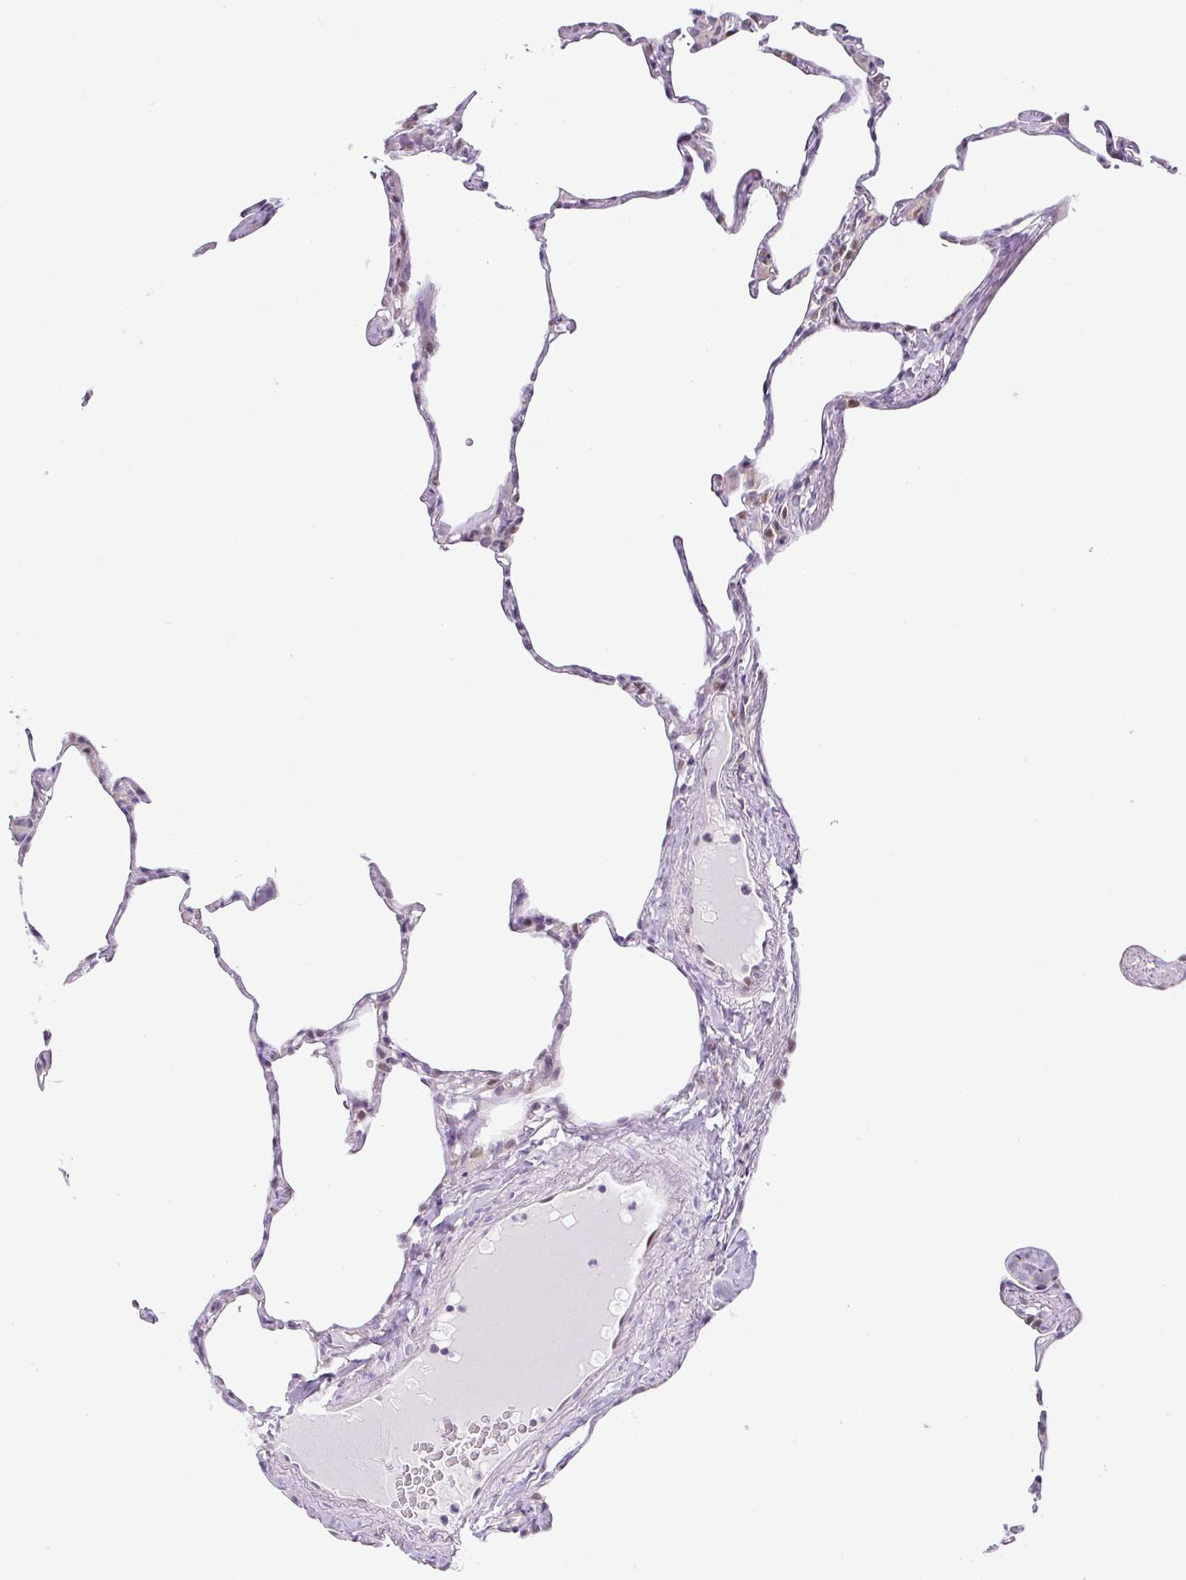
{"staining": {"intensity": "negative", "quantity": "none", "location": "none"}, "tissue": "lung", "cell_type": "Alveolar cells", "image_type": "normal", "snomed": [{"axis": "morphology", "description": "Normal tissue, NOS"}, {"axis": "topography", "description": "Lung"}], "caption": "IHC micrograph of unremarkable lung stained for a protein (brown), which displays no staining in alveolar cells.", "gene": "NDUFB2", "patient": {"sex": "male", "age": 65}}